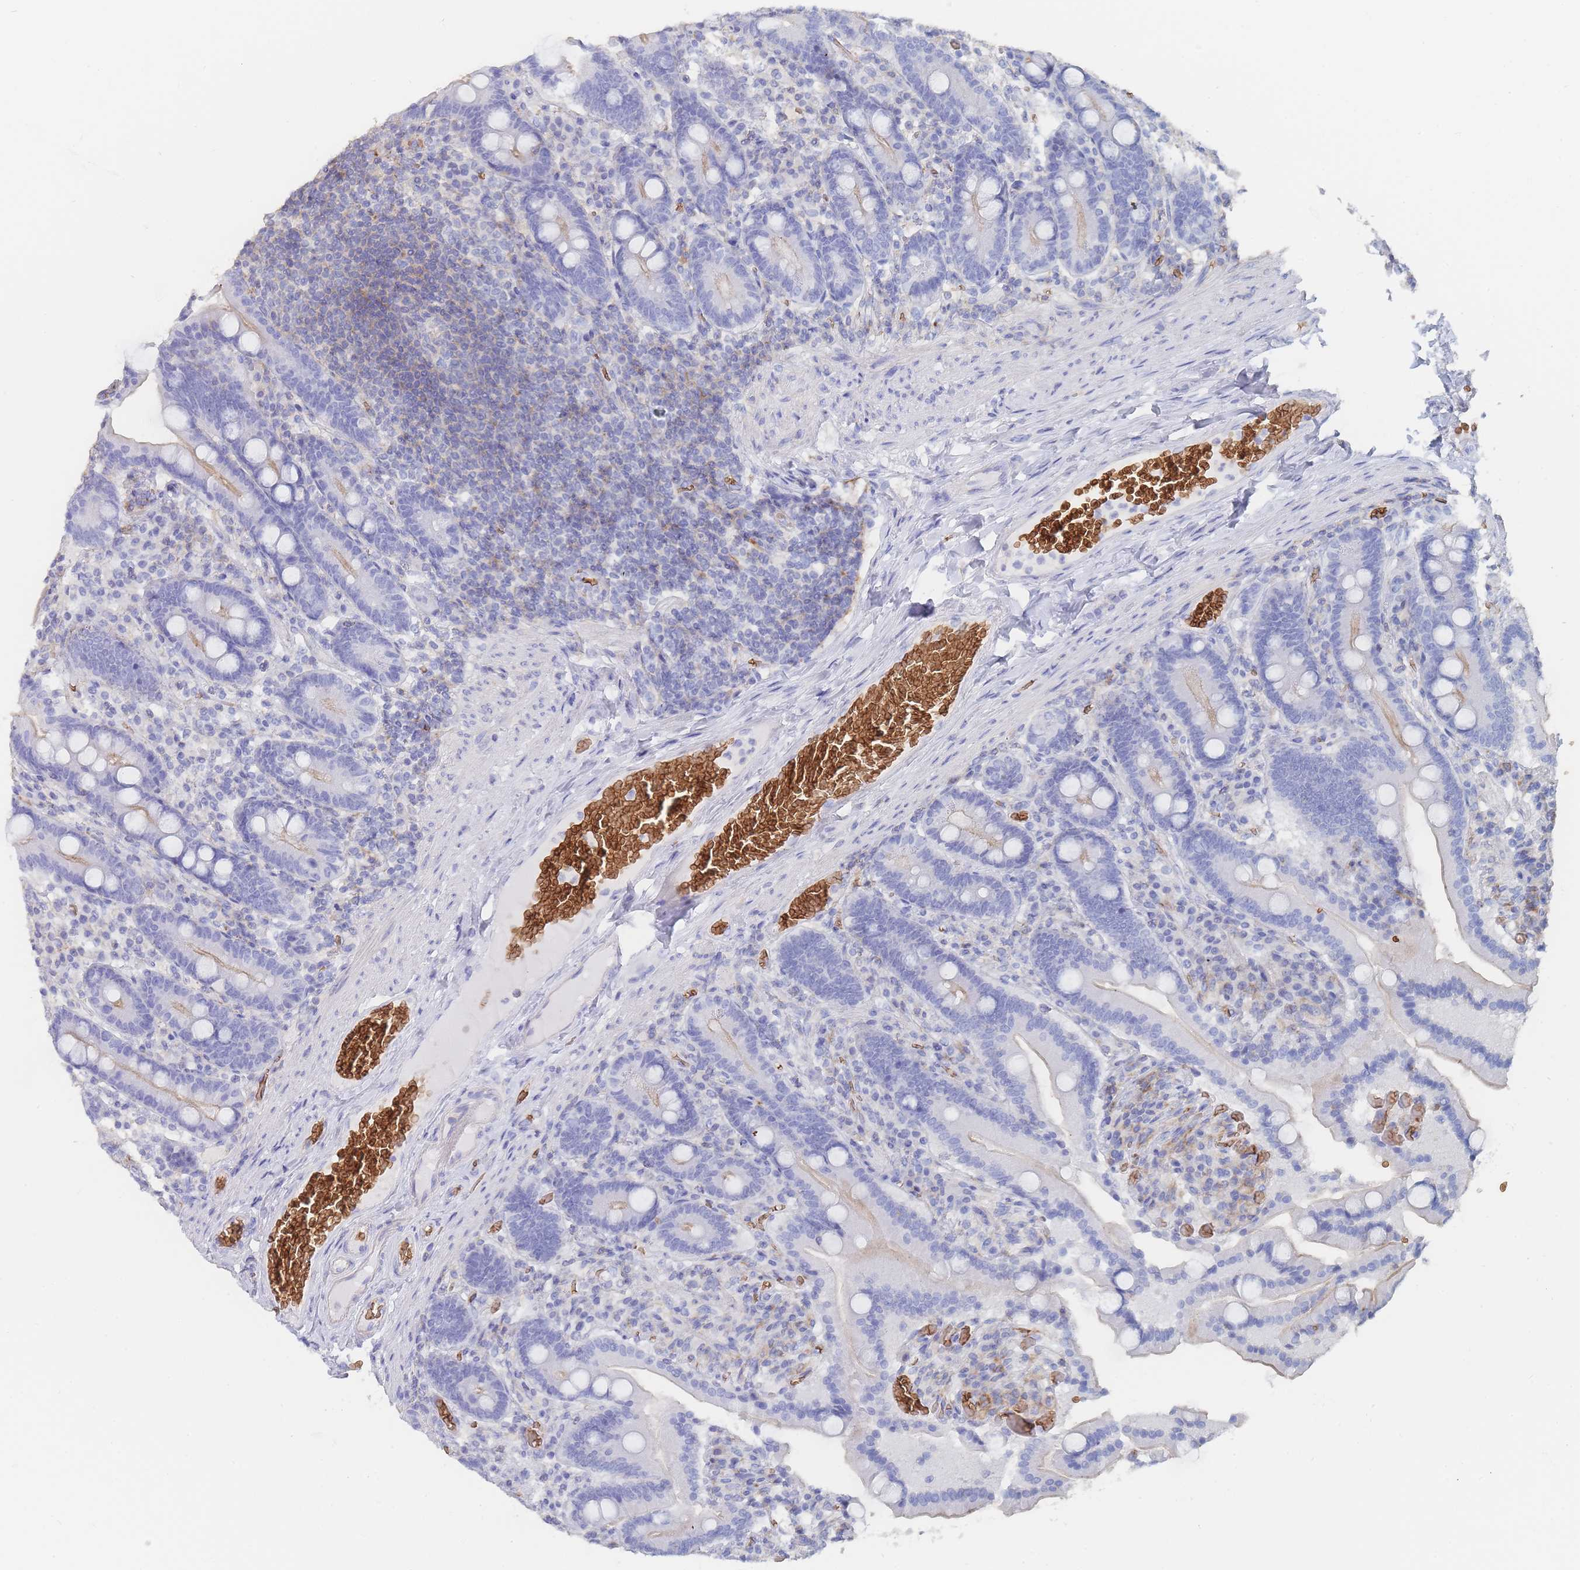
{"staining": {"intensity": "negative", "quantity": "none", "location": "none"}, "tissue": "duodenum", "cell_type": "Glandular cells", "image_type": "normal", "snomed": [{"axis": "morphology", "description": "Normal tissue, NOS"}, {"axis": "topography", "description": "Duodenum"}], "caption": "A high-resolution photomicrograph shows IHC staining of normal duodenum, which displays no significant positivity in glandular cells.", "gene": "SLC2A1", "patient": {"sex": "female", "age": 62}}